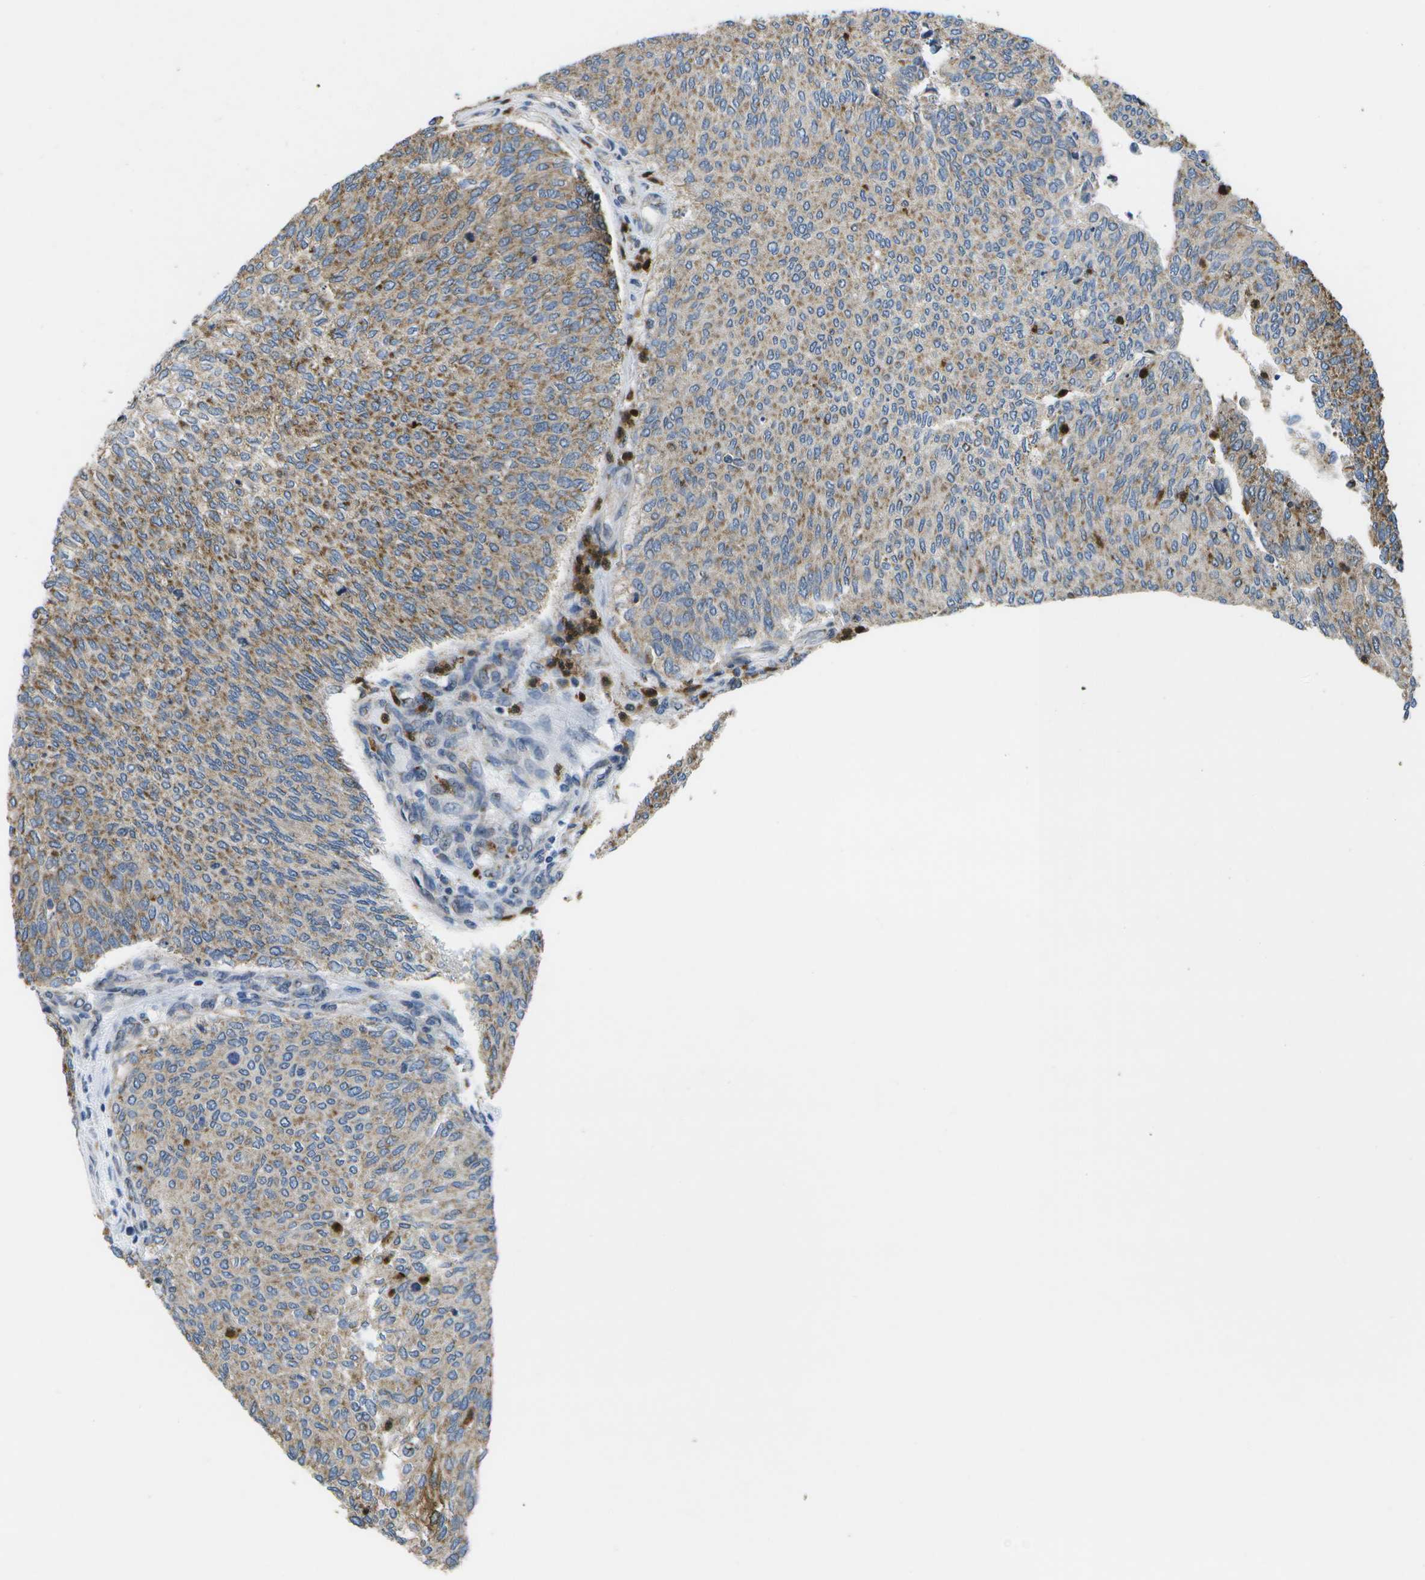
{"staining": {"intensity": "moderate", "quantity": "25%-75%", "location": "cytoplasmic/membranous"}, "tissue": "urothelial cancer", "cell_type": "Tumor cells", "image_type": "cancer", "snomed": [{"axis": "morphology", "description": "Urothelial carcinoma, Low grade"}, {"axis": "topography", "description": "Urinary bladder"}], "caption": "Immunohistochemical staining of low-grade urothelial carcinoma exhibits medium levels of moderate cytoplasmic/membranous protein staining in about 25%-75% of tumor cells.", "gene": "GALNT15", "patient": {"sex": "female", "age": 79}}